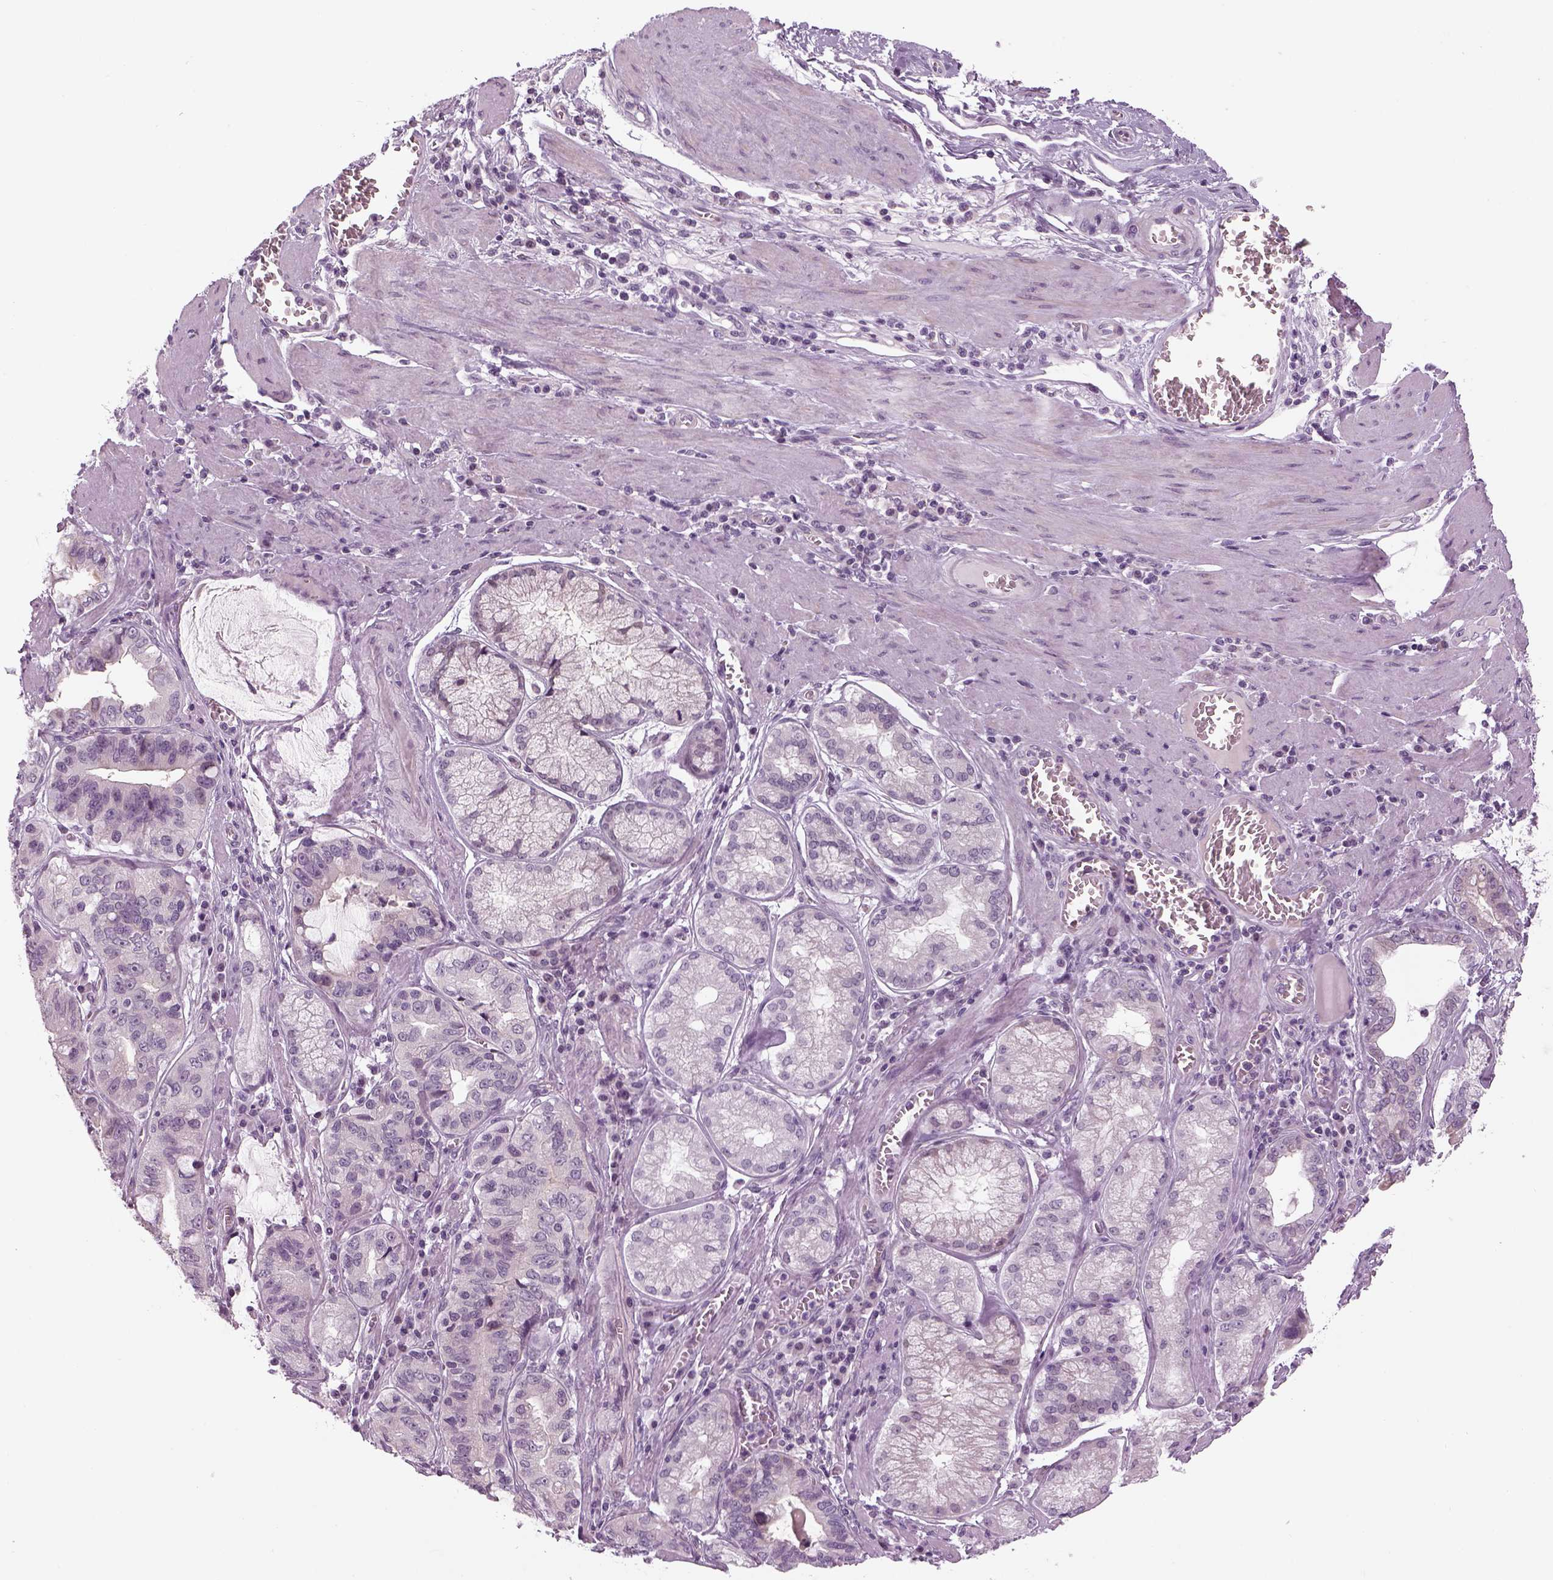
{"staining": {"intensity": "negative", "quantity": "none", "location": "none"}, "tissue": "stomach cancer", "cell_type": "Tumor cells", "image_type": "cancer", "snomed": [{"axis": "morphology", "description": "Adenocarcinoma, NOS"}, {"axis": "topography", "description": "Stomach, lower"}], "caption": "The immunohistochemistry micrograph has no significant expression in tumor cells of stomach cancer tissue. (DAB immunohistochemistry (IHC) with hematoxylin counter stain).", "gene": "LRRIQ3", "patient": {"sex": "female", "age": 76}}